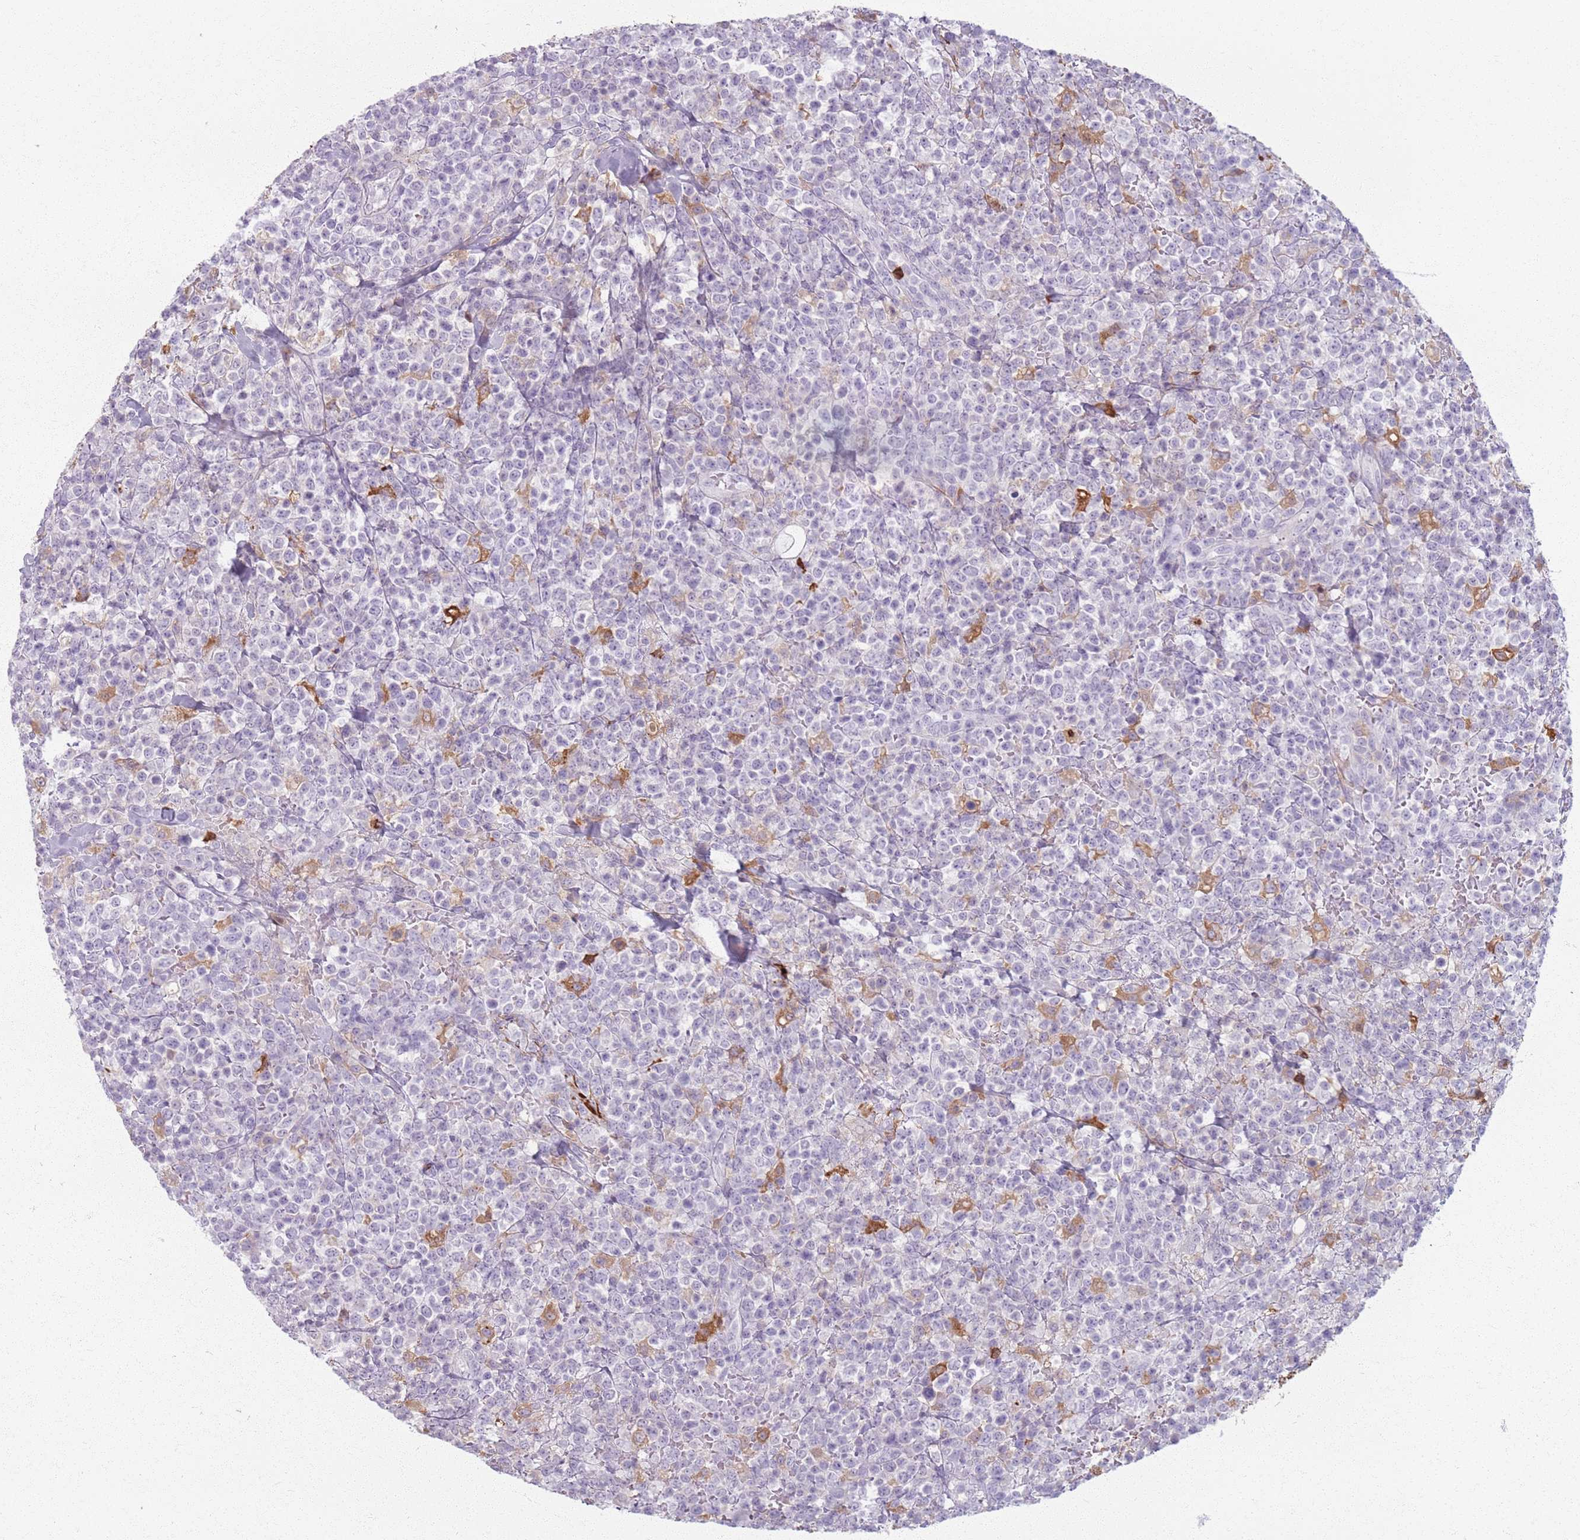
{"staining": {"intensity": "negative", "quantity": "none", "location": "none"}, "tissue": "lymphoma", "cell_type": "Tumor cells", "image_type": "cancer", "snomed": [{"axis": "morphology", "description": "Malignant lymphoma, non-Hodgkin's type, High grade"}, {"axis": "topography", "description": "Colon"}], "caption": "Micrograph shows no significant protein staining in tumor cells of malignant lymphoma, non-Hodgkin's type (high-grade). The staining was performed using DAB to visualize the protein expression in brown, while the nuclei were stained in blue with hematoxylin (Magnification: 20x).", "gene": "GDPGP1", "patient": {"sex": "female", "age": 53}}